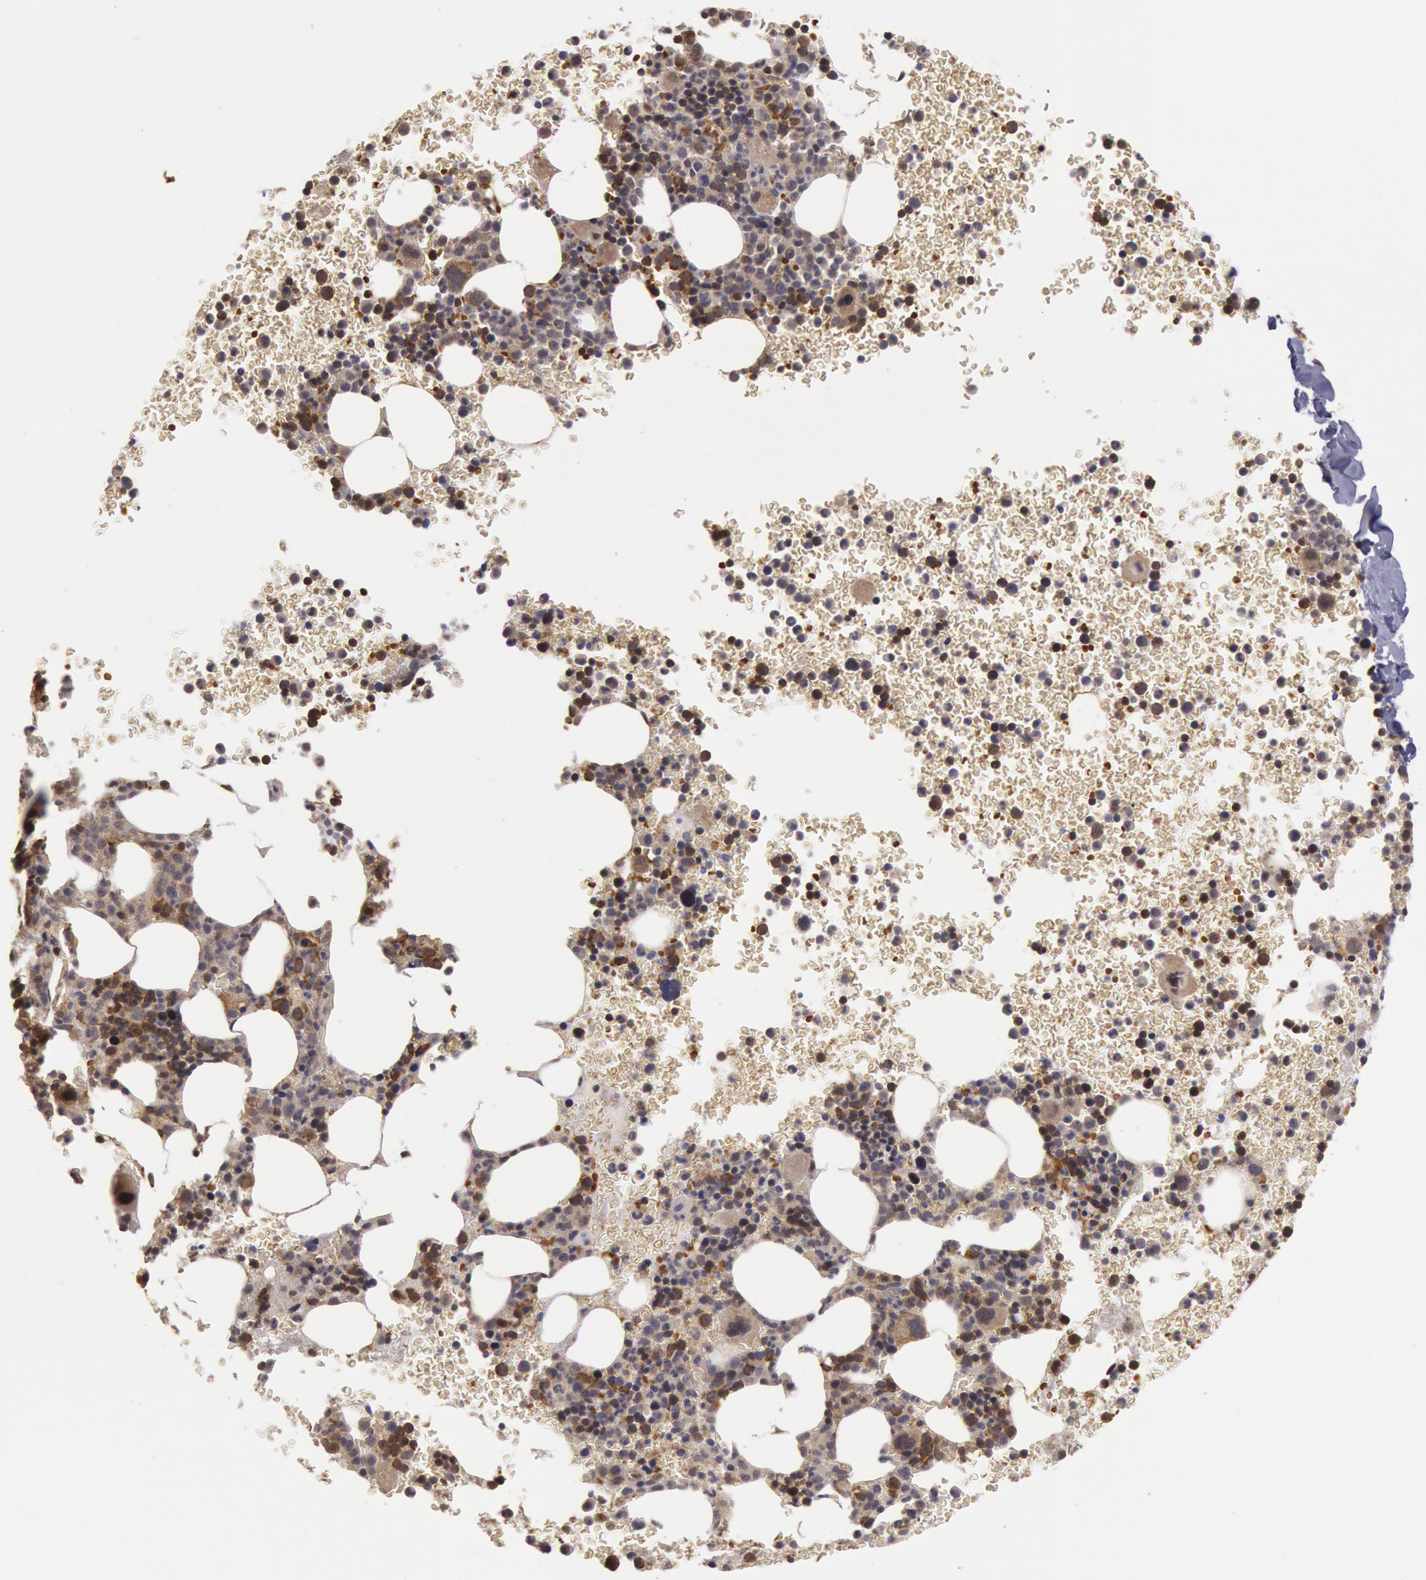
{"staining": {"intensity": "moderate", "quantity": "<25%", "location": "cytoplasmic/membranous"}, "tissue": "bone marrow", "cell_type": "Hematopoietic cells", "image_type": "normal", "snomed": [{"axis": "morphology", "description": "Normal tissue, NOS"}, {"axis": "topography", "description": "Bone marrow"}], "caption": "Hematopoietic cells exhibit low levels of moderate cytoplasmic/membranous positivity in approximately <25% of cells in normal human bone marrow. The staining was performed using DAB (3,3'-diaminobenzidine) to visualize the protein expression in brown, while the nuclei were stained in blue with hematoxylin (Magnification: 20x).", "gene": "USP14", "patient": {"sex": "male", "age": 69}}